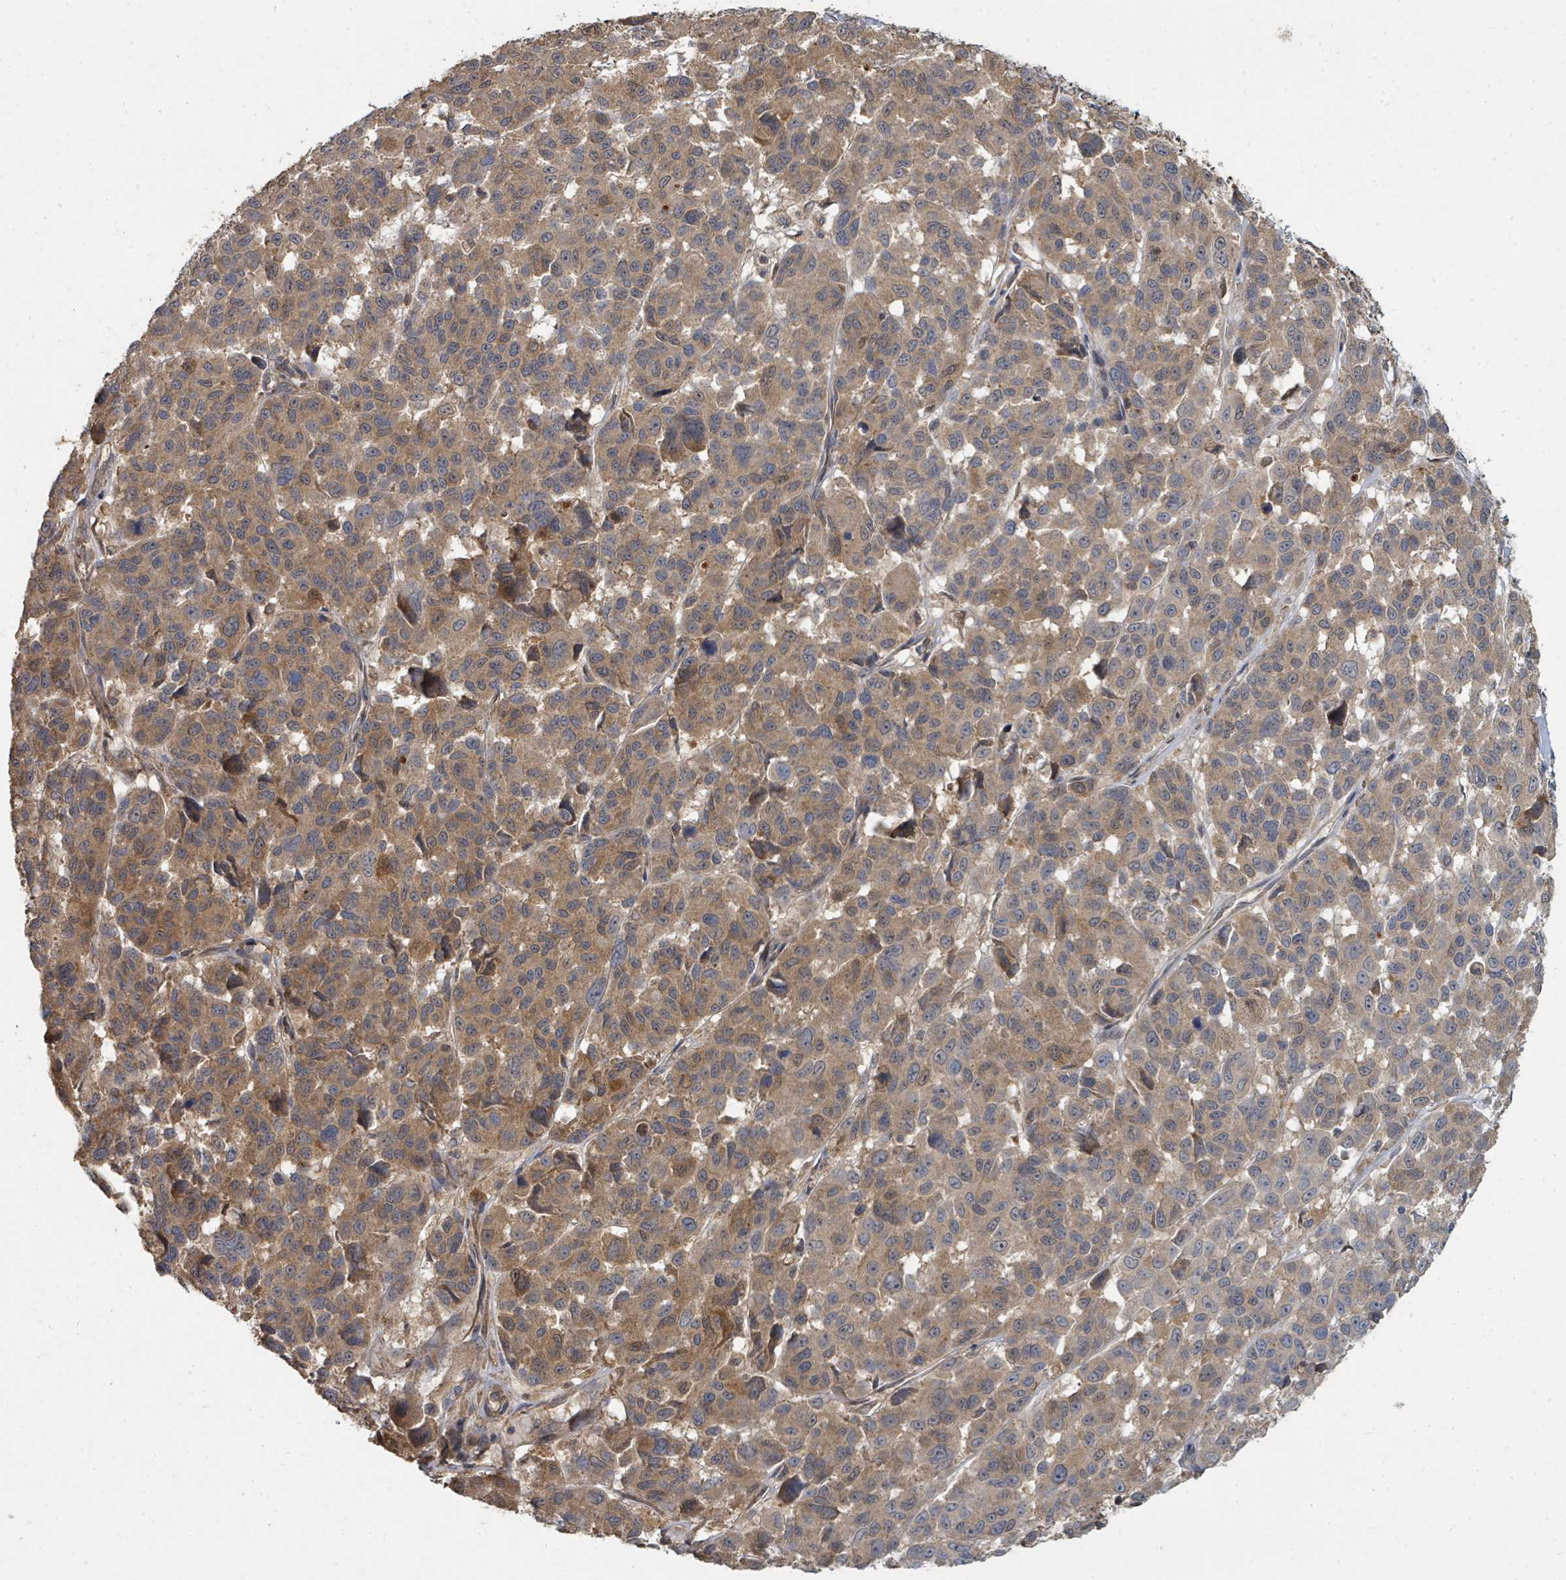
{"staining": {"intensity": "moderate", "quantity": ">75%", "location": "cytoplasmic/membranous"}, "tissue": "melanoma", "cell_type": "Tumor cells", "image_type": "cancer", "snomed": [{"axis": "morphology", "description": "Malignant melanoma, NOS"}, {"axis": "topography", "description": "Skin"}], "caption": "Melanoma stained with a brown dye reveals moderate cytoplasmic/membranous positive positivity in approximately >75% of tumor cells.", "gene": "WDFY1", "patient": {"sex": "female", "age": 66}}